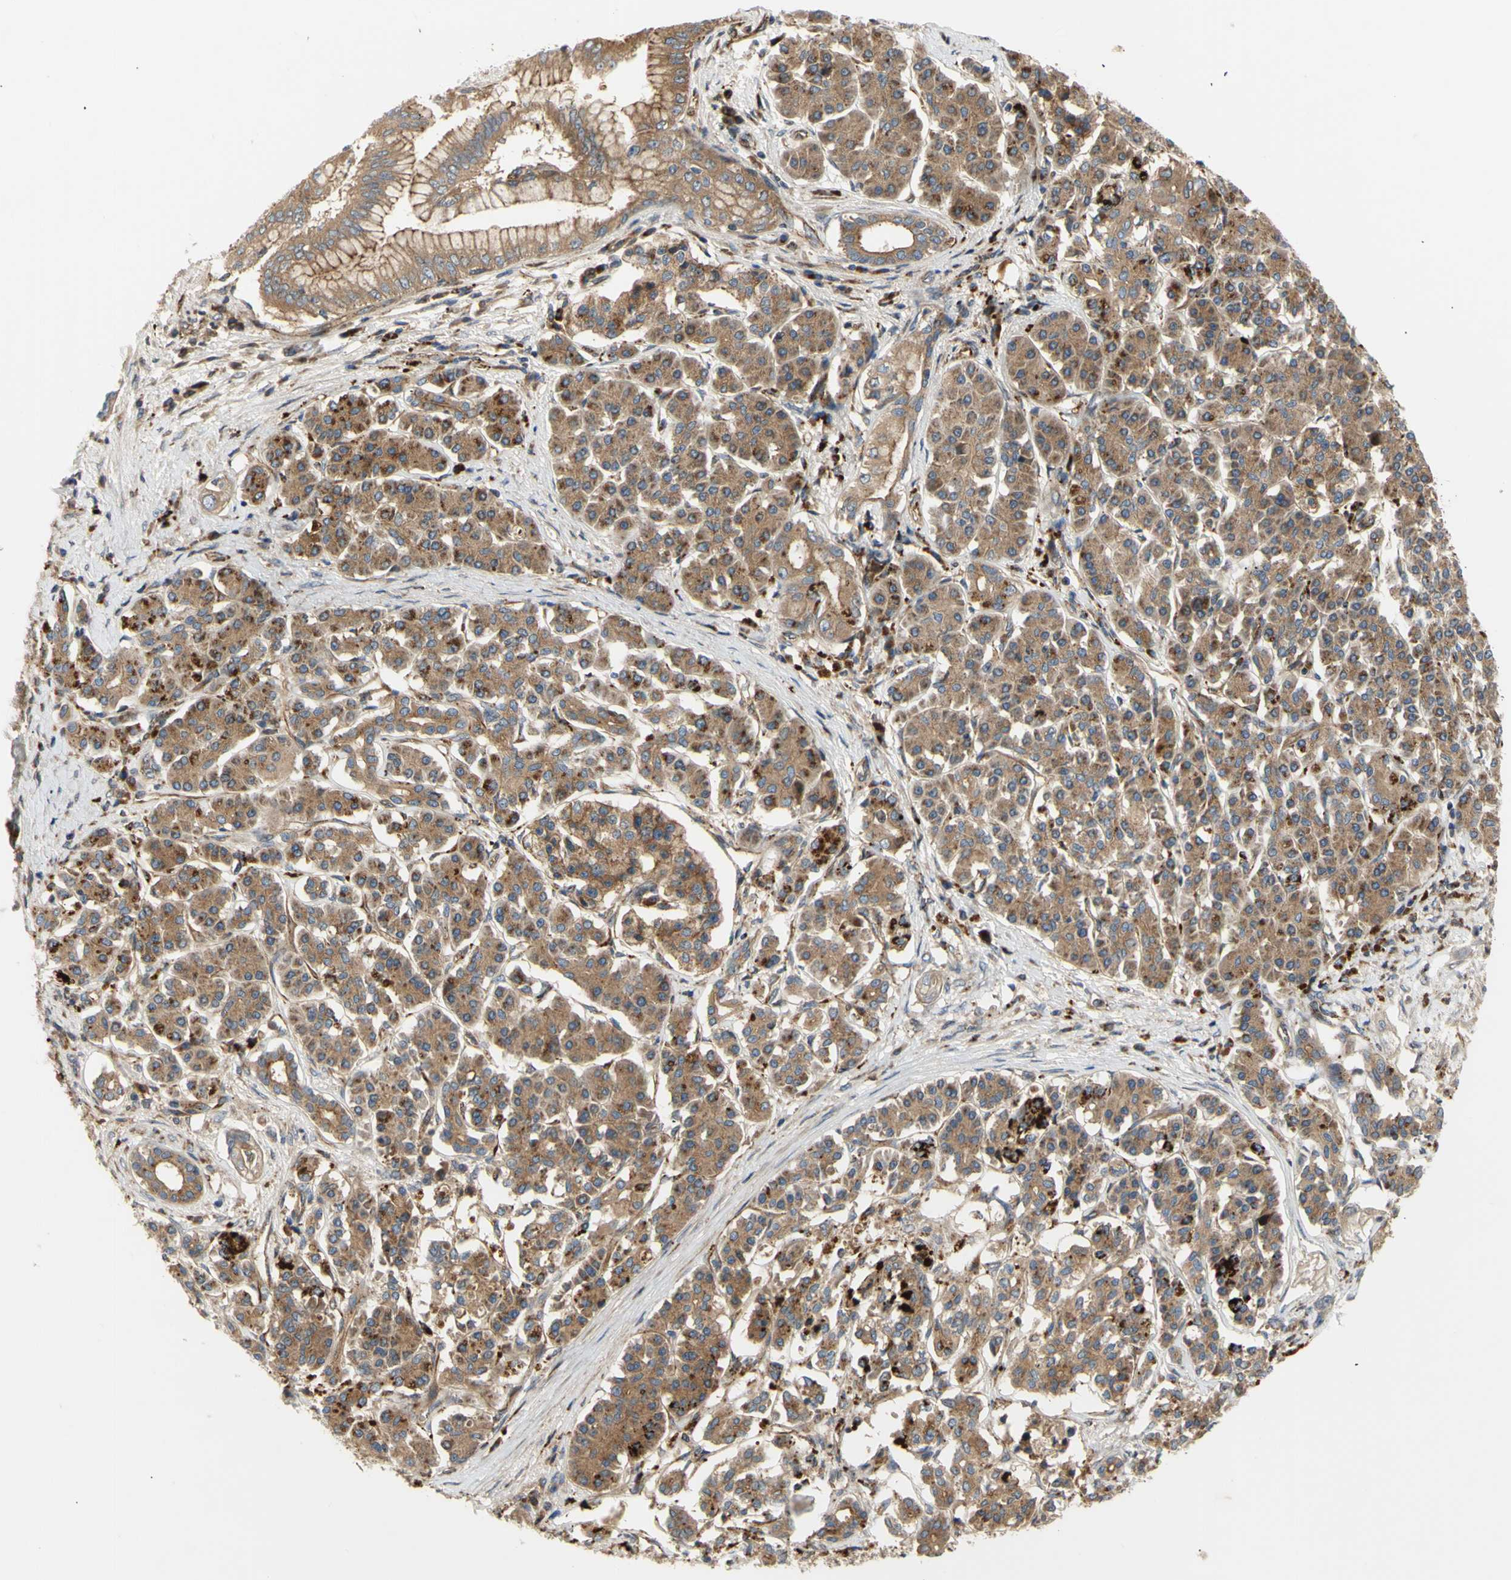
{"staining": {"intensity": "moderate", "quantity": ">75%", "location": "cytoplasmic/membranous"}, "tissue": "pancreatic cancer", "cell_type": "Tumor cells", "image_type": "cancer", "snomed": [{"axis": "morphology", "description": "Normal tissue, NOS"}, {"axis": "topography", "description": "Pancreas"}], "caption": "An image showing moderate cytoplasmic/membranous positivity in about >75% of tumor cells in pancreatic cancer, as visualized by brown immunohistochemical staining.", "gene": "TUBG2", "patient": {"sex": "male", "age": 42}}